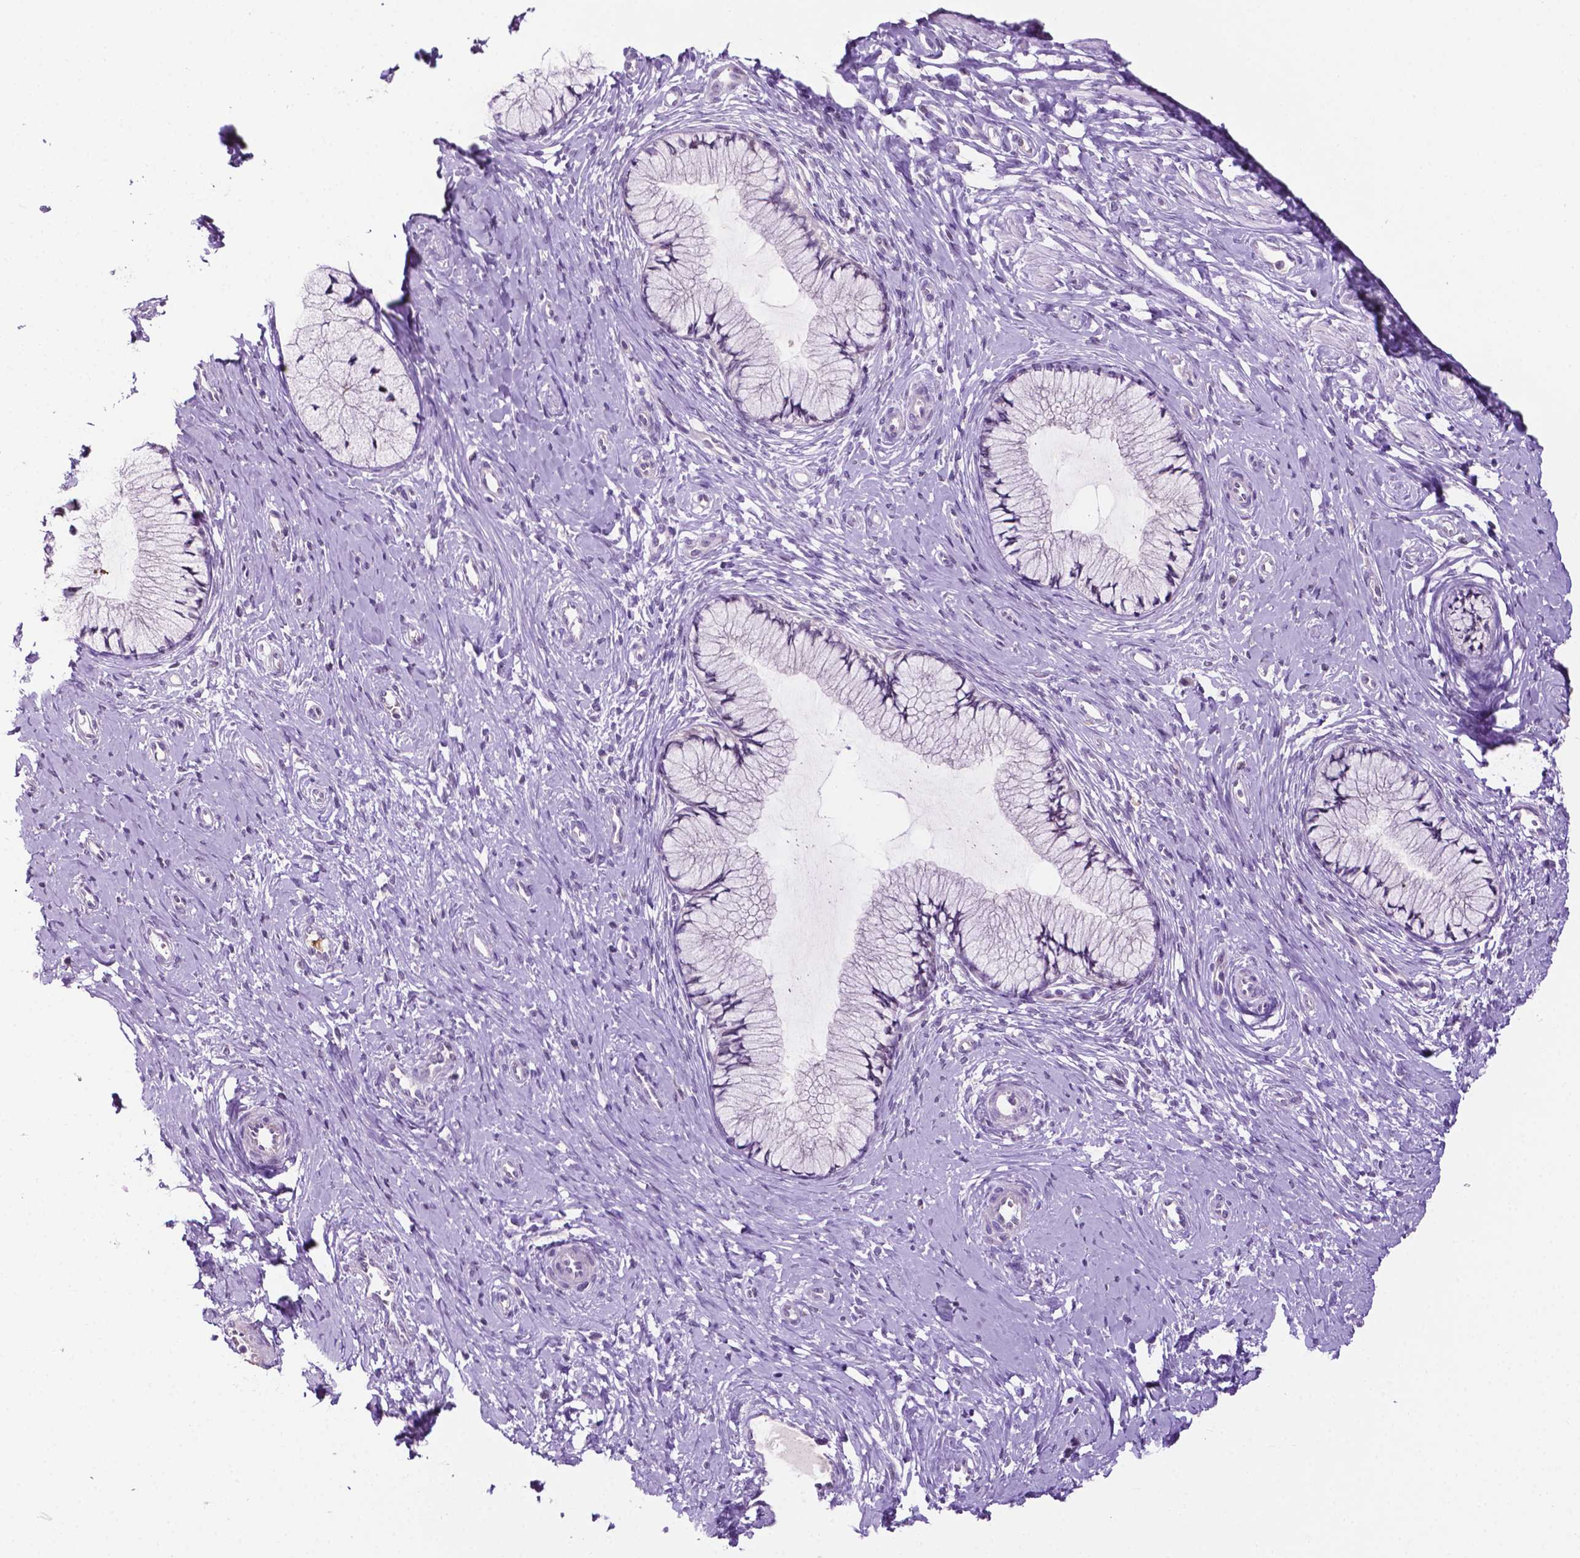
{"staining": {"intensity": "negative", "quantity": "none", "location": "none"}, "tissue": "cervix", "cell_type": "Glandular cells", "image_type": "normal", "snomed": [{"axis": "morphology", "description": "Normal tissue, NOS"}, {"axis": "topography", "description": "Cervix"}], "caption": "A high-resolution histopathology image shows IHC staining of normal cervix, which shows no significant expression in glandular cells.", "gene": "MMP27", "patient": {"sex": "female", "age": 37}}